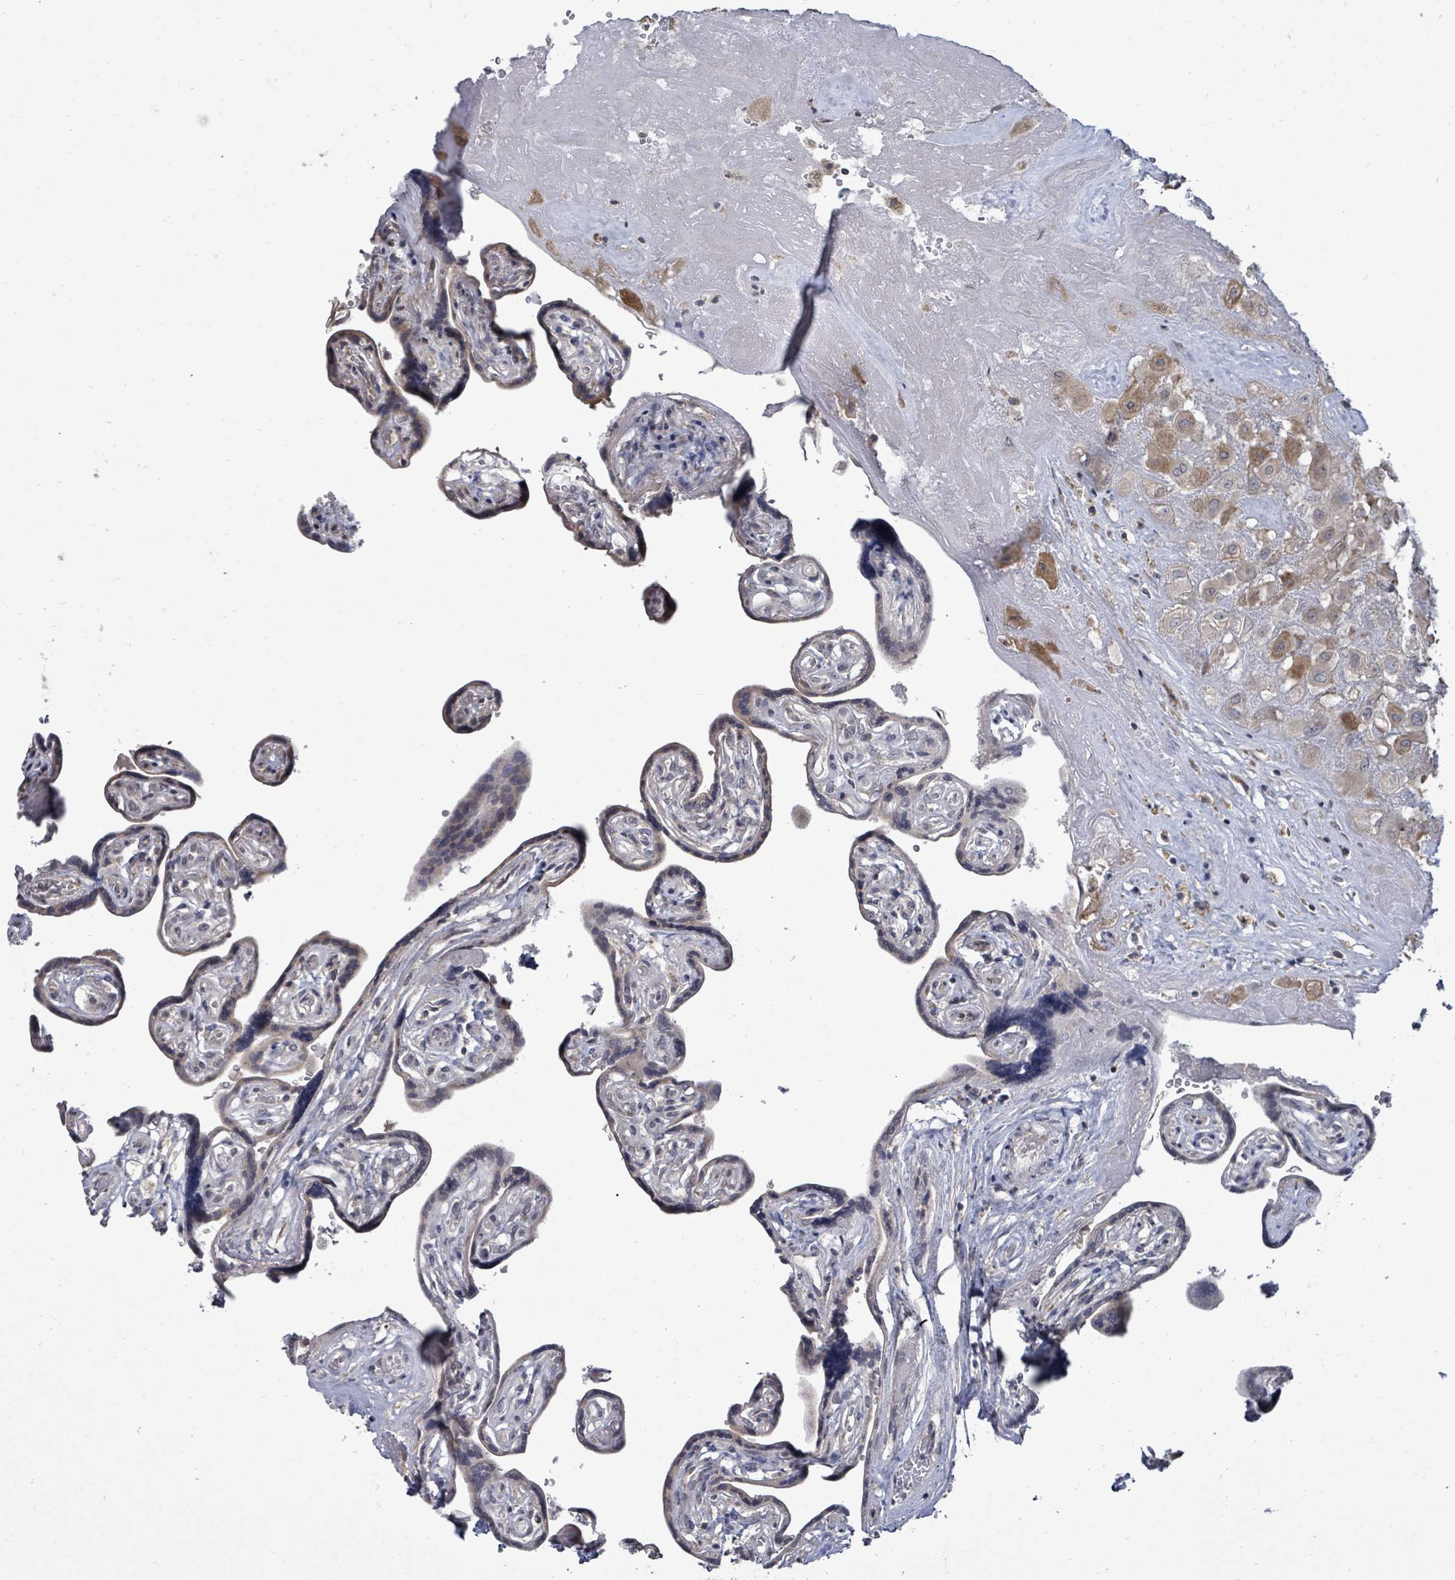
{"staining": {"intensity": "moderate", "quantity": "<25%", "location": "cytoplasmic/membranous"}, "tissue": "placenta", "cell_type": "Decidual cells", "image_type": "normal", "snomed": [{"axis": "morphology", "description": "Normal tissue, NOS"}, {"axis": "topography", "description": "Placenta"}], "caption": "This micrograph exhibits unremarkable placenta stained with IHC to label a protein in brown. The cytoplasmic/membranous of decidual cells show moderate positivity for the protein. Nuclei are counter-stained blue.", "gene": "POMGNT2", "patient": {"sex": "female", "age": 32}}